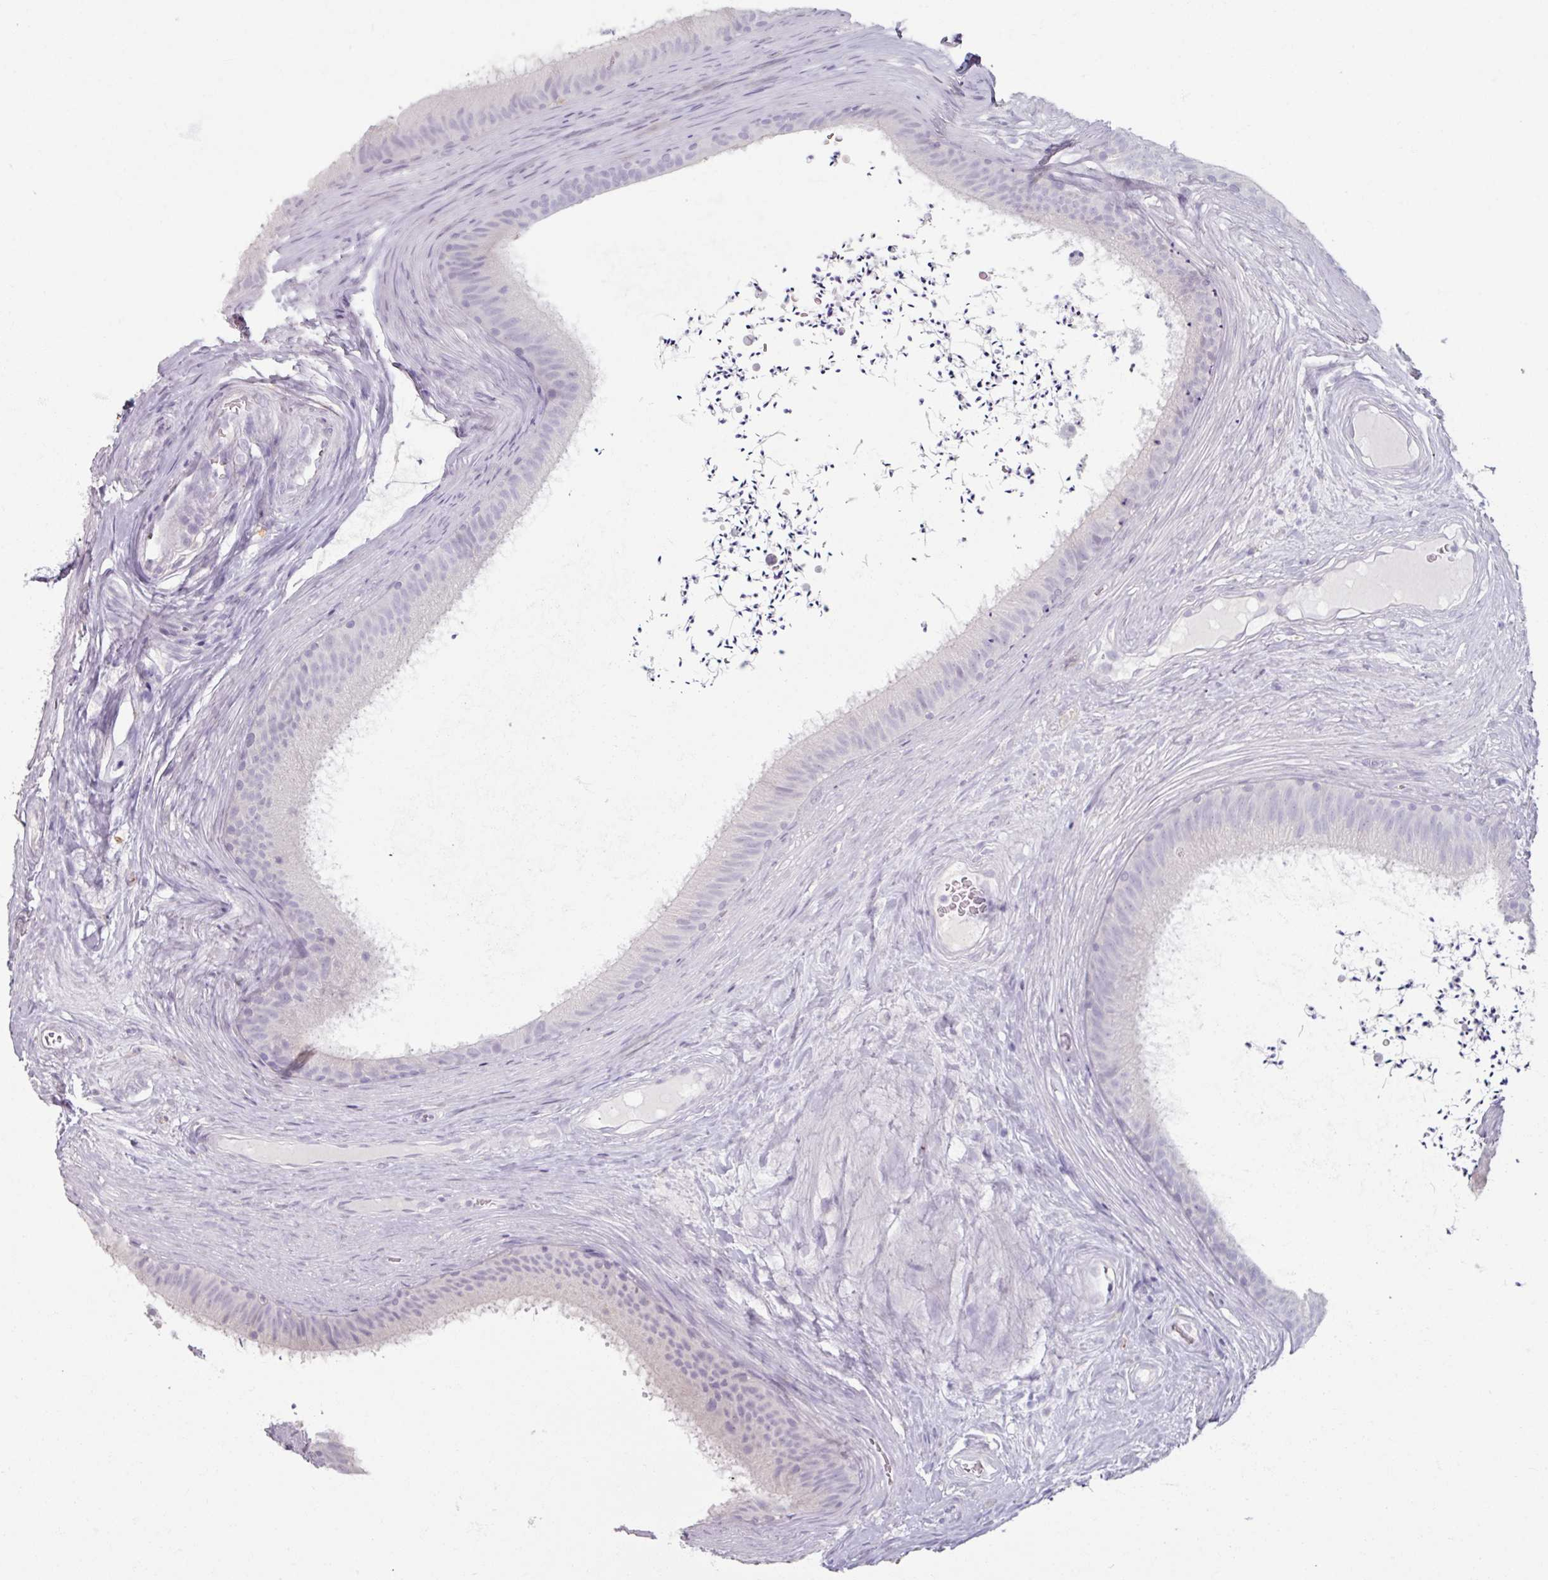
{"staining": {"intensity": "negative", "quantity": "none", "location": "none"}, "tissue": "epididymis", "cell_type": "Glandular cells", "image_type": "normal", "snomed": [{"axis": "morphology", "description": "Normal tissue, NOS"}, {"axis": "topography", "description": "Testis"}, {"axis": "topography", "description": "Epididymis"}], "caption": "Micrograph shows no significant protein expression in glandular cells of normal epididymis. (Stains: DAB (3,3'-diaminobenzidine) immunohistochemistry with hematoxylin counter stain, Microscopy: brightfield microscopy at high magnification).", "gene": "SLC27A5", "patient": {"sex": "male", "age": 41}}